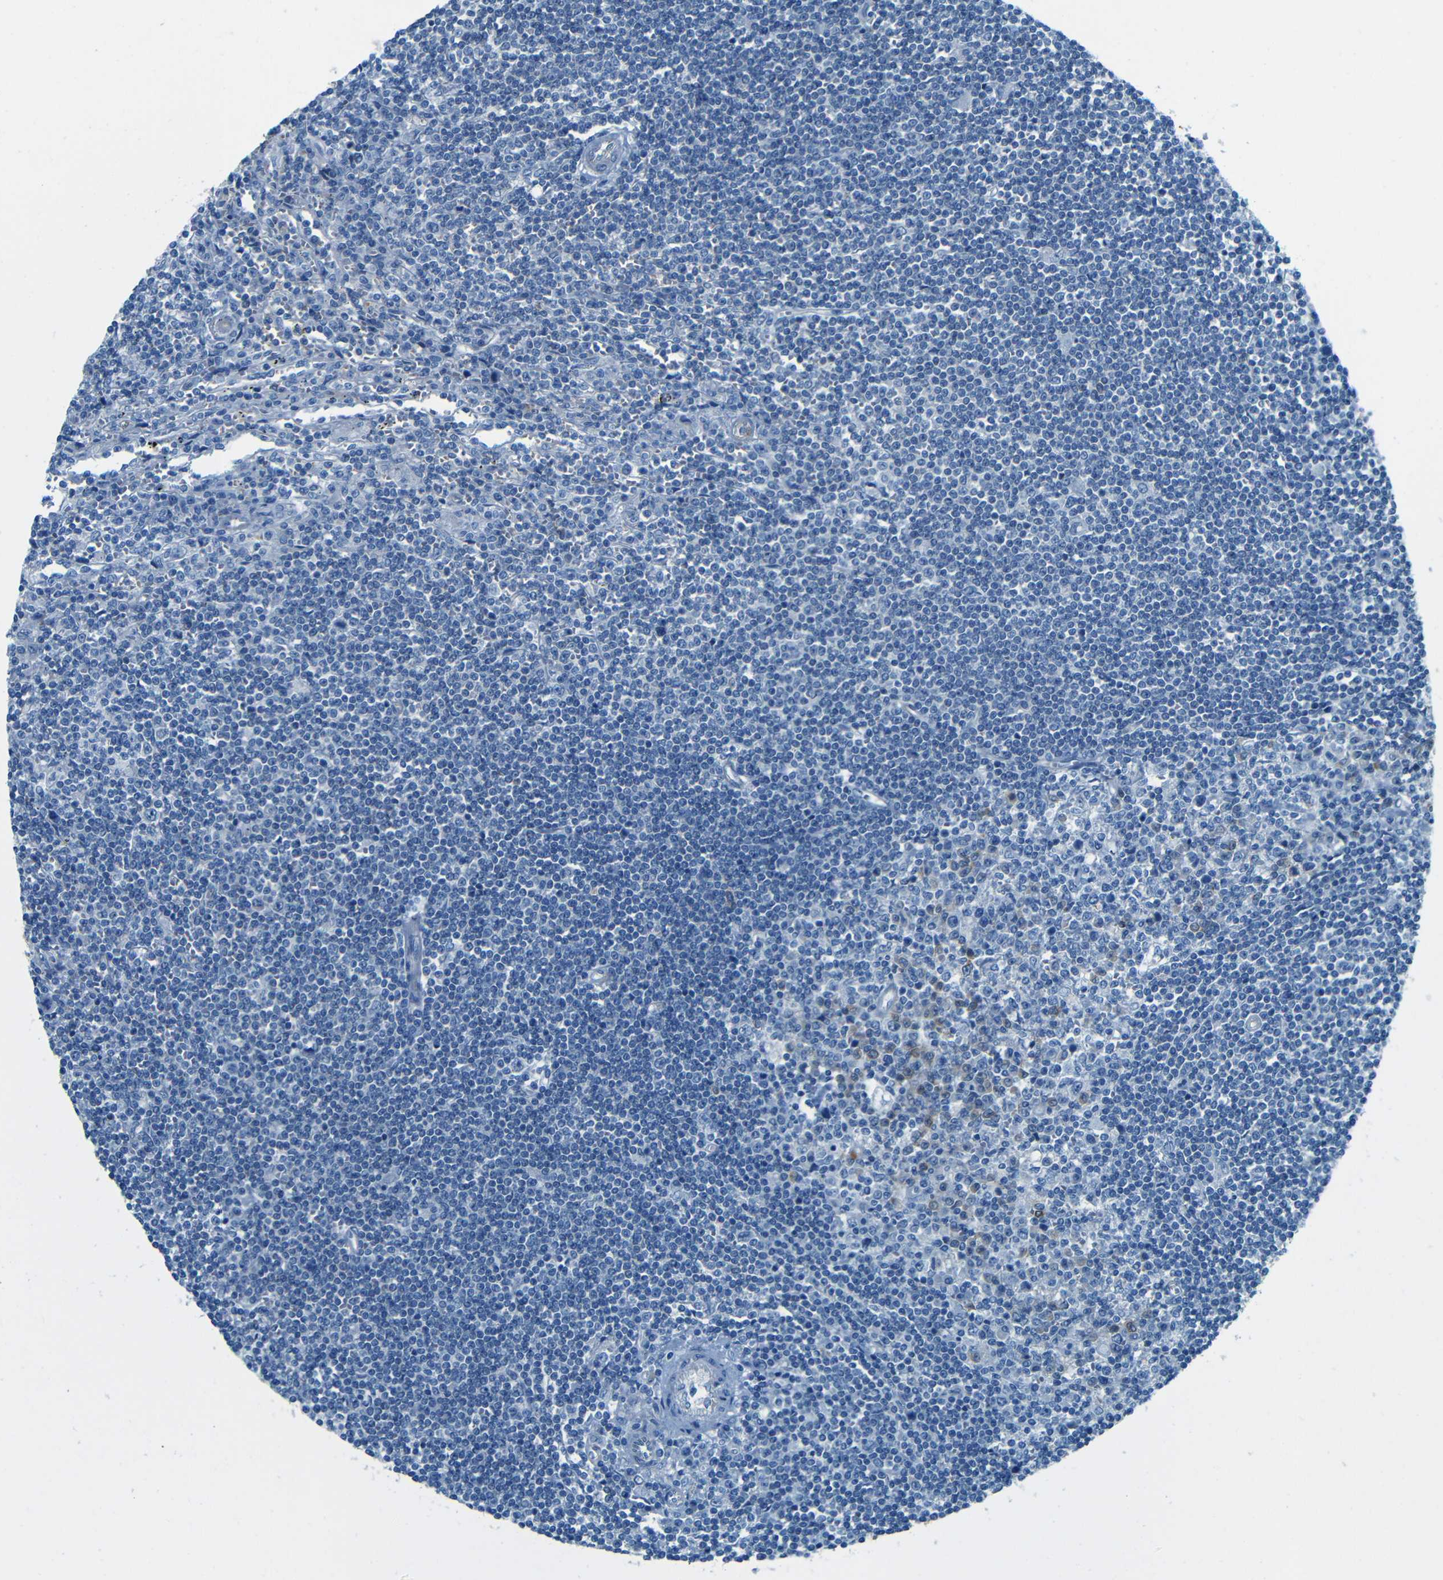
{"staining": {"intensity": "negative", "quantity": "none", "location": "none"}, "tissue": "lymphoma", "cell_type": "Tumor cells", "image_type": "cancer", "snomed": [{"axis": "morphology", "description": "Malignant lymphoma, non-Hodgkin's type, Low grade"}, {"axis": "topography", "description": "Spleen"}], "caption": "Histopathology image shows no protein expression in tumor cells of lymphoma tissue. Nuclei are stained in blue.", "gene": "MAP2", "patient": {"sex": "male", "age": 76}}